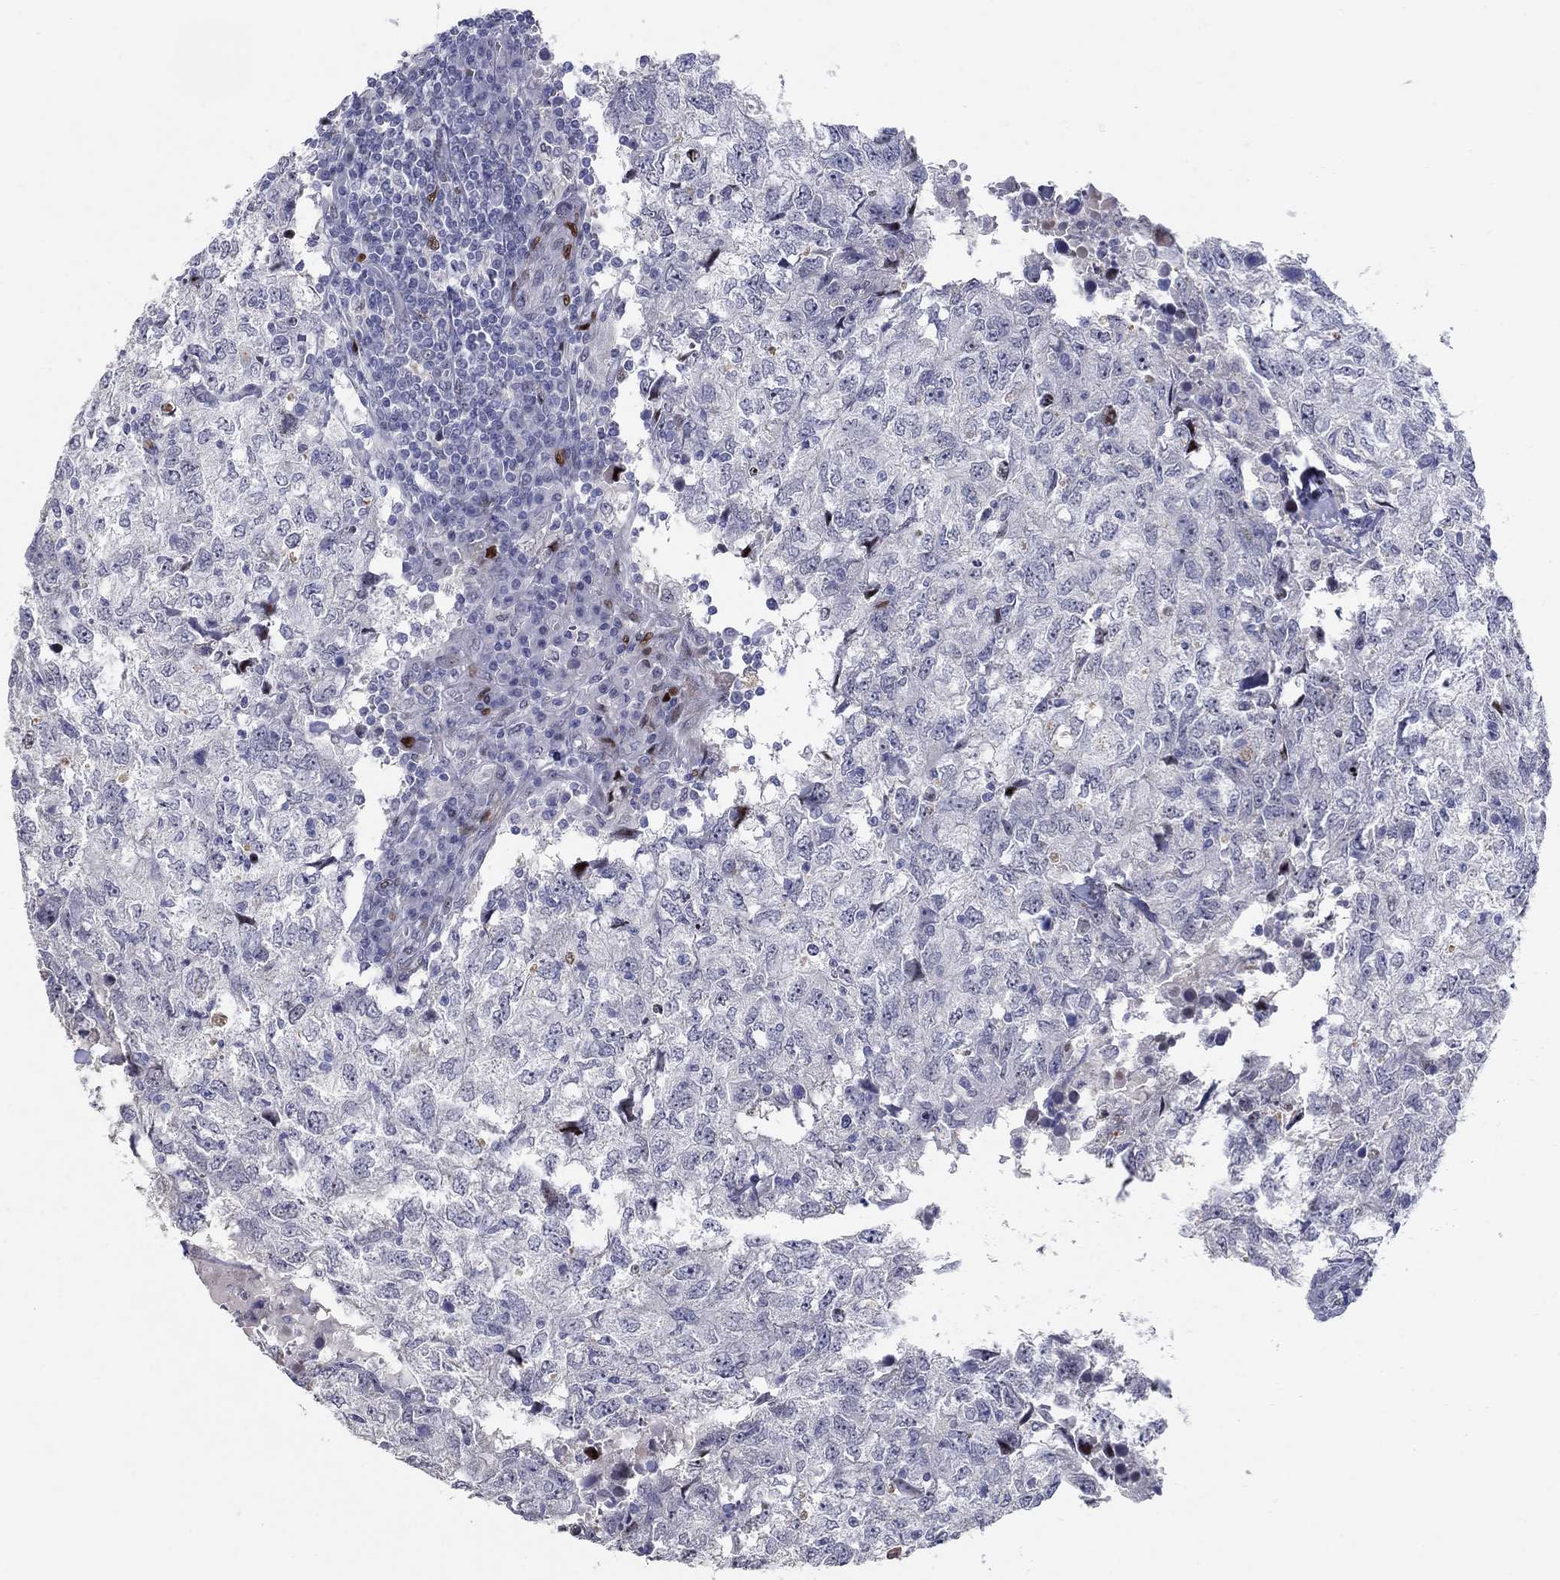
{"staining": {"intensity": "negative", "quantity": "none", "location": "none"}, "tissue": "breast cancer", "cell_type": "Tumor cells", "image_type": "cancer", "snomed": [{"axis": "morphology", "description": "Duct carcinoma"}, {"axis": "topography", "description": "Breast"}], "caption": "Invasive ductal carcinoma (breast) stained for a protein using immunohistochemistry (IHC) reveals no positivity tumor cells.", "gene": "RAPGEF5", "patient": {"sex": "female", "age": 30}}